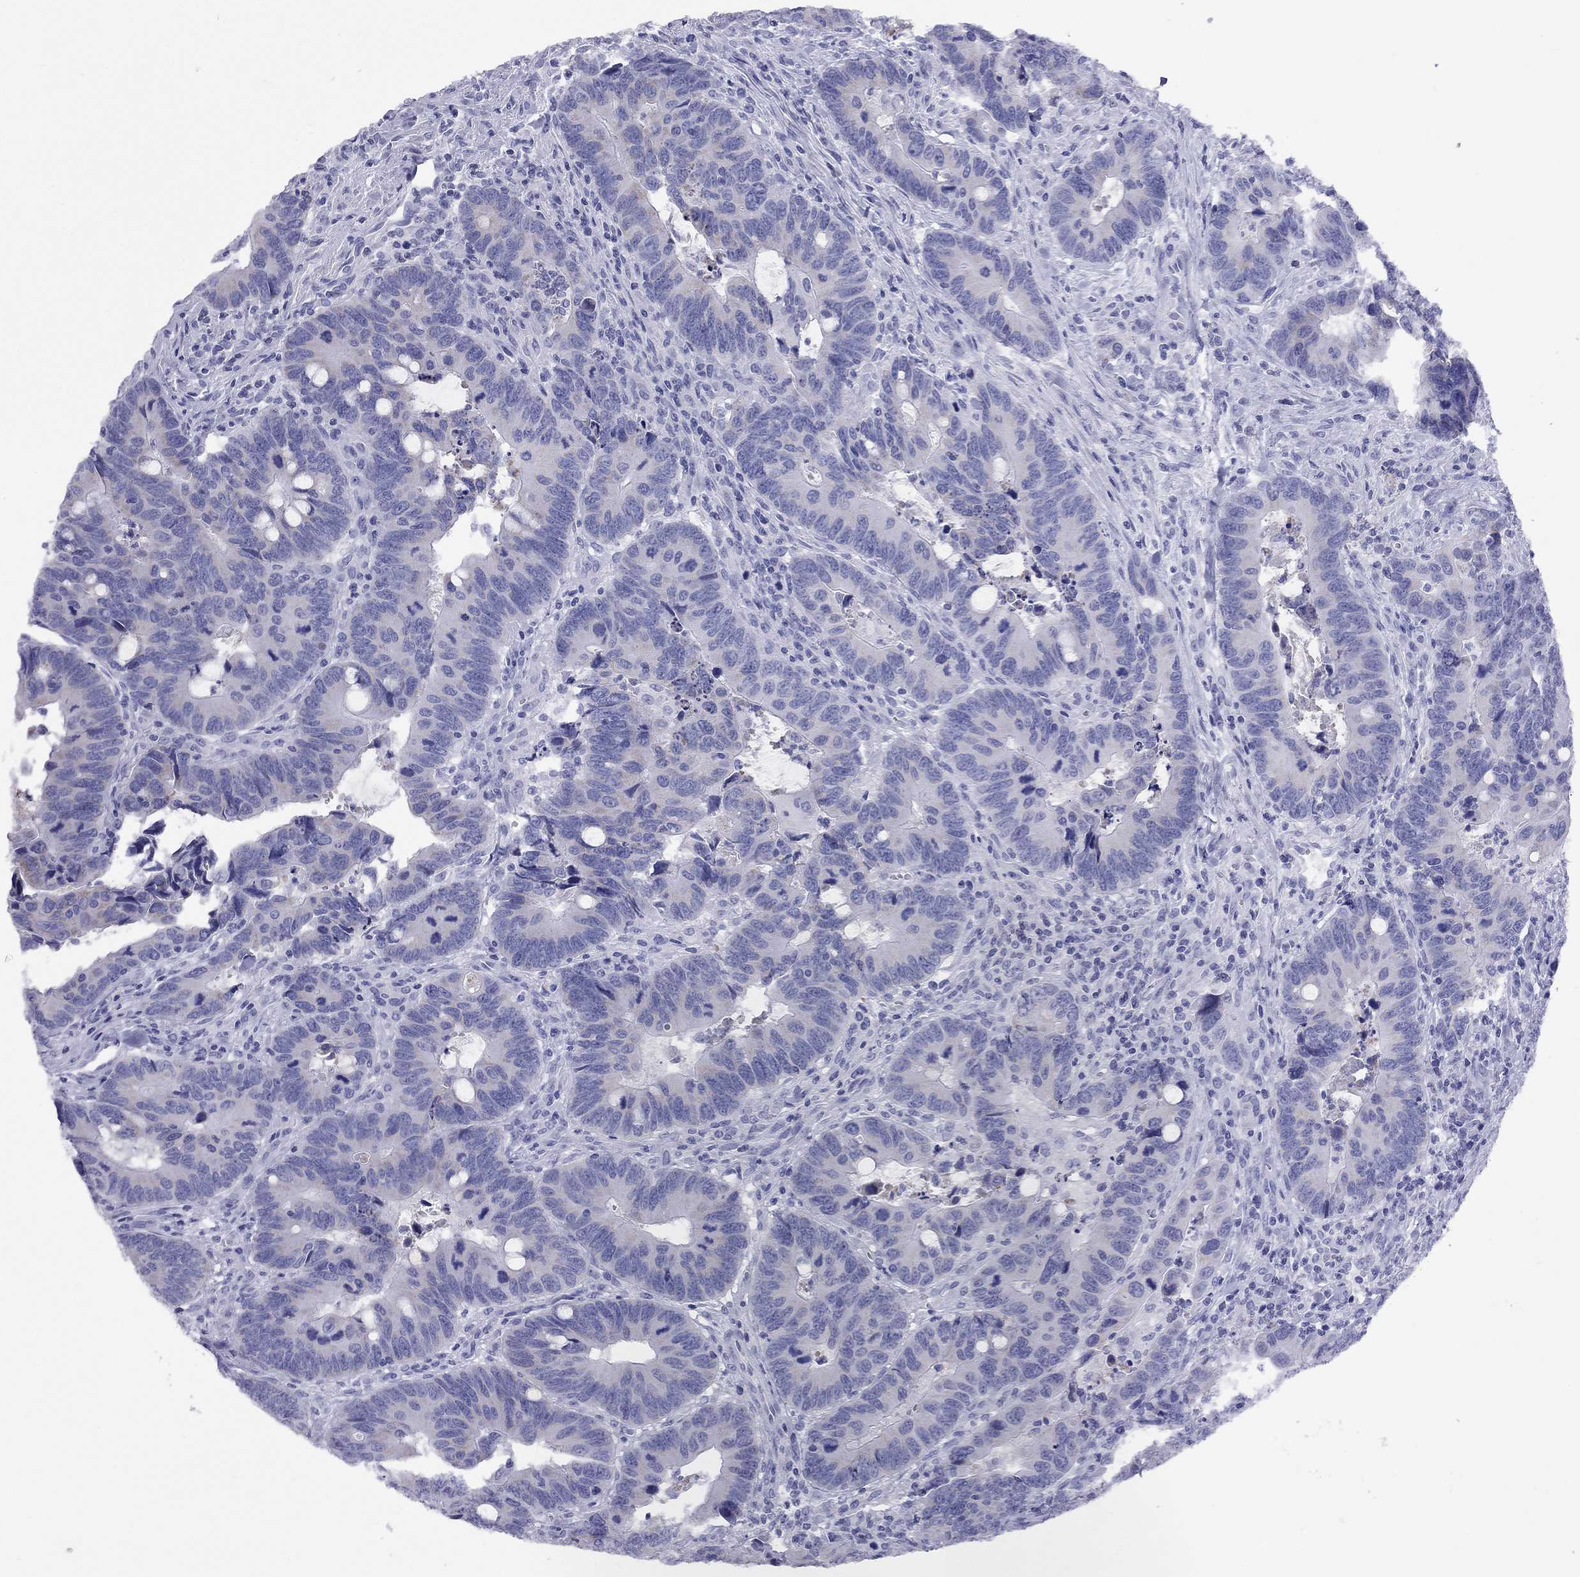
{"staining": {"intensity": "negative", "quantity": "none", "location": "none"}, "tissue": "colorectal cancer", "cell_type": "Tumor cells", "image_type": "cancer", "snomed": [{"axis": "morphology", "description": "Adenocarcinoma, NOS"}, {"axis": "topography", "description": "Rectum"}], "caption": "Immunohistochemistry (IHC) micrograph of neoplastic tissue: human colorectal adenocarcinoma stained with DAB (3,3'-diaminobenzidine) shows no significant protein expression in tumor cells.", "gene": "DPY19L2", "patient": {"sex": "male", "age": 67}}